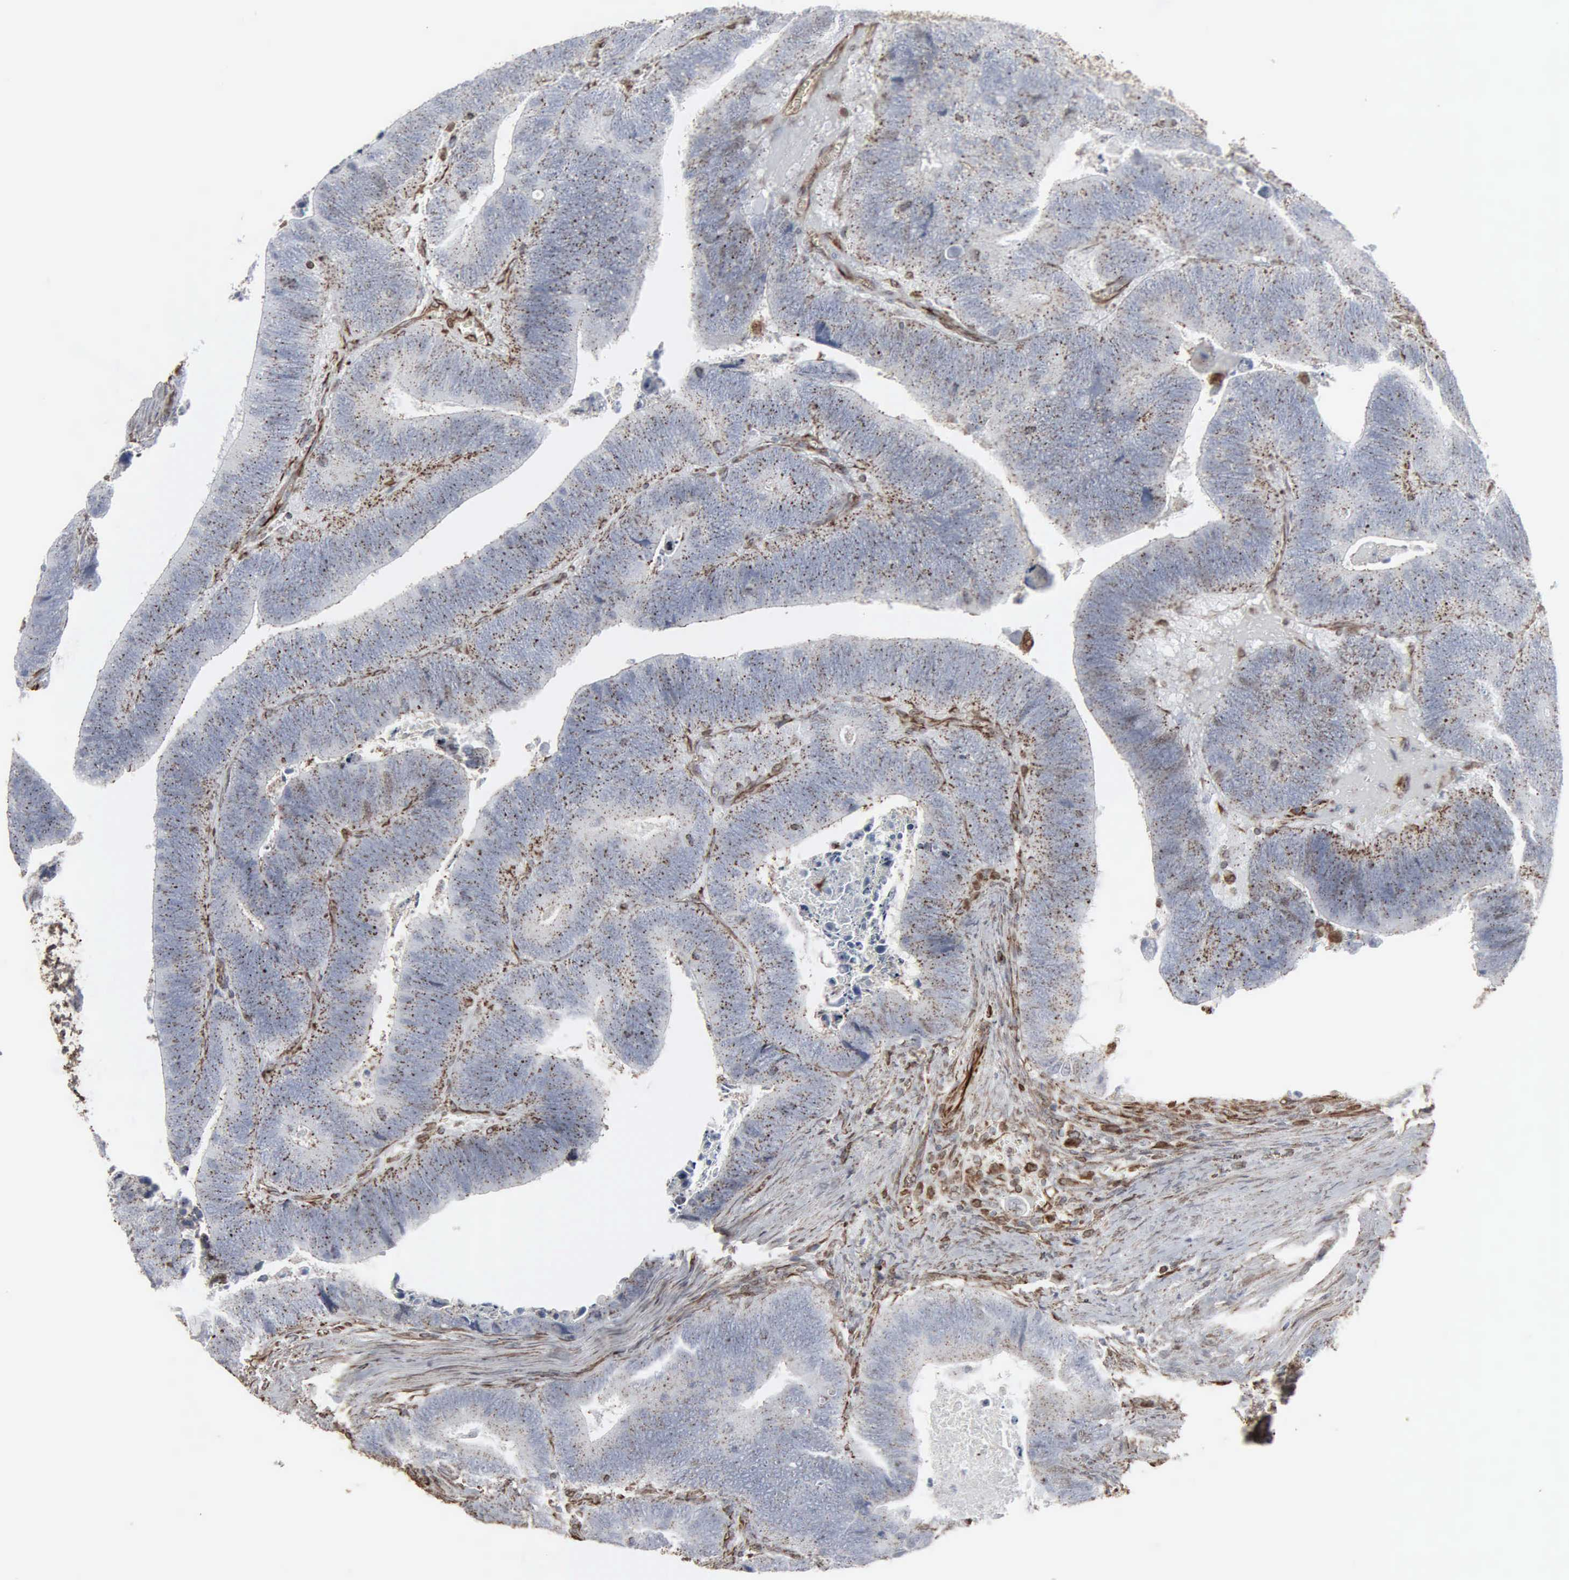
{"staining": {"intensity": "weak", "quantity": "<25%", "location": "nuclear"}, "tissue": "colorectal cancer", "cell_type": "Tumor cells", "image_type": "cancer", "snomed": [{"axis": "morphology", "description": "Adenocarcinoma, NOS"}, {"axis": "topography", "description": "Colon"}], "caption": "DAB (3,3'-diaminobenzidine) immunohistochemical staining of human colorectal adenocarcinoma demonstrates no significant staining in tumor cells.", "gene": "CCNE1", "patient": {"sex": "male", "age": 72}}